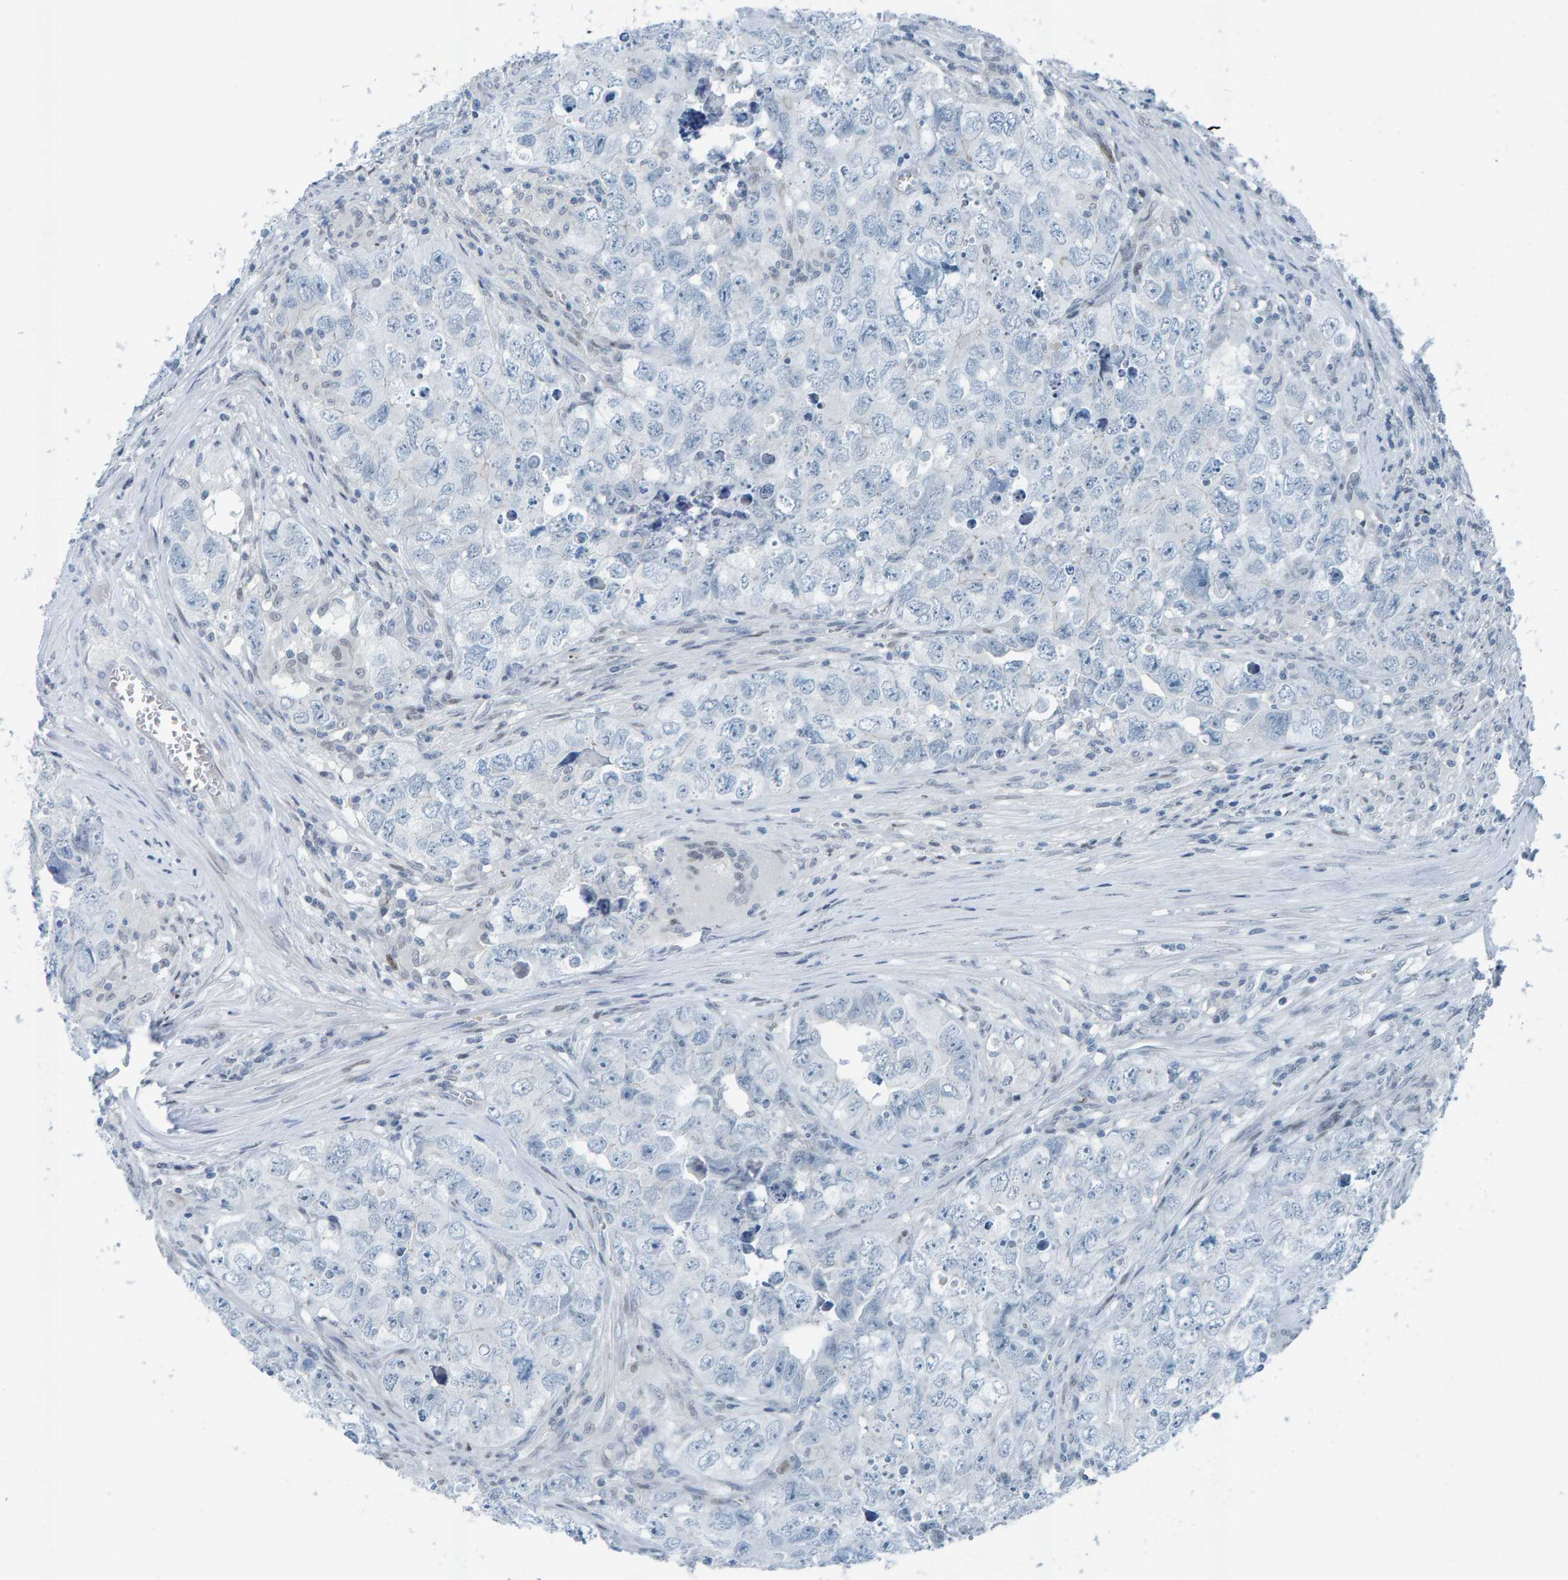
{"staining": {"intensity": "negative", "quantity": "none", "location": "none"}, "tissue": "testis cancer", "cell_type": "Tumor cells", "image_type": "cancer", "snomed": [{"axis": "morphology", "description": "Seminoma, NOS"}, {"axis": "morphology", "description": "Carcinoma, Embryonal, NOS"}, {"axis": "topography", "description": "Testis"}], "caption": "Tumor cells are negative for protein expression in human testis seminoma. The staining was performed using DAB to visualize the protein expression in brown, while the nuclei were stained in blue with hematoxylin (Magnification: 20x).", "gene": "CNP", "patient": {"sex": "male", "age": 43}}